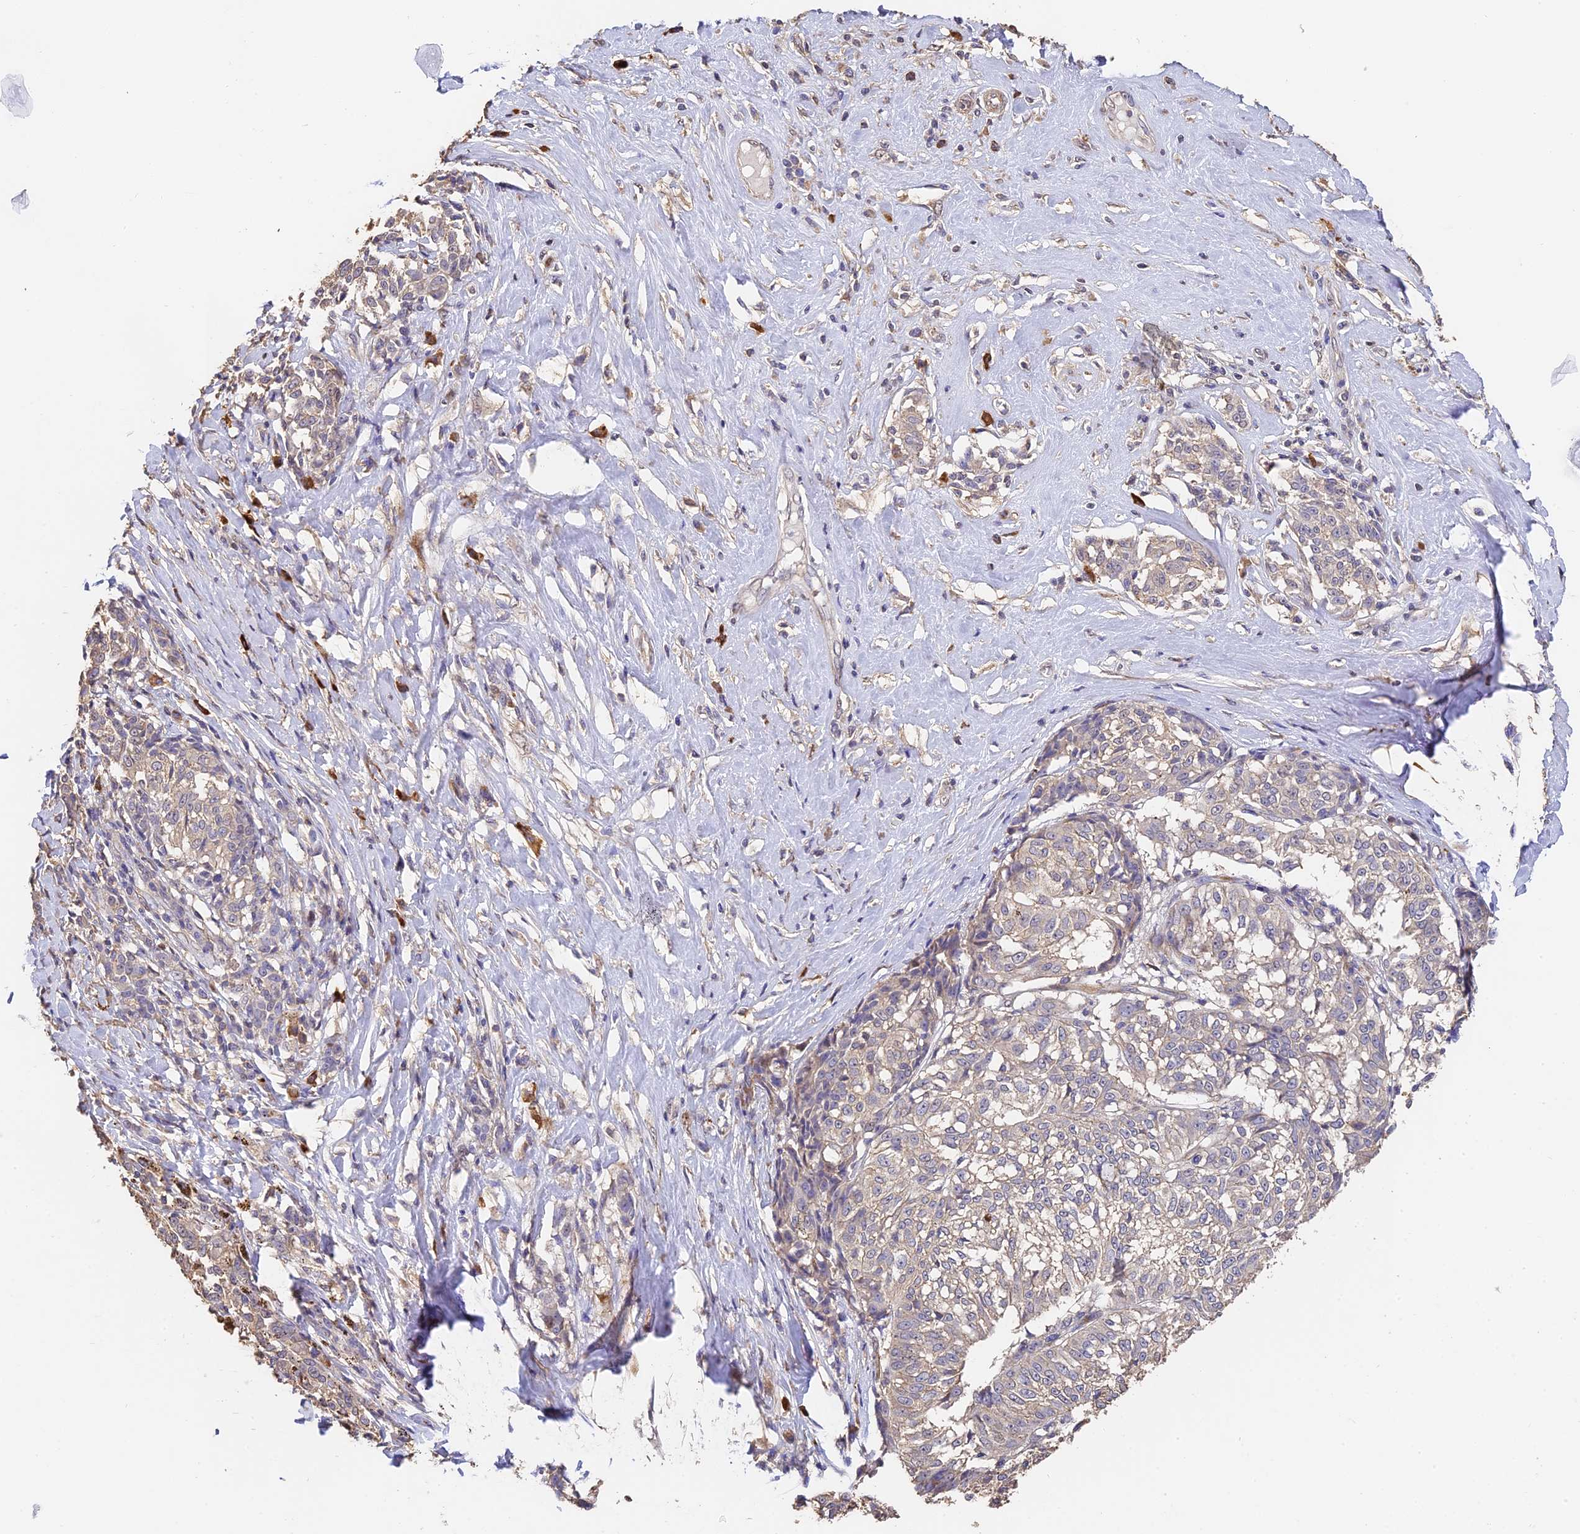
{"staining": {"intensity": "negative", "quantity": "none", "location": "none"}, "tissue": "melanoma", "cell_type": "Tumor cells", "image_type": "cancer", "snomed": [{"axis": "morphology", "description": "Malignant melanoma, NOS"}, {"axis": "topography", "description": "Skin"}], "caption": "Human malignant melanoma stained for a protein using IHC exhibits no positivity in tumor cells.", "gene": "SLC11A1", "patient": {"sex": "female", "age": 72}}